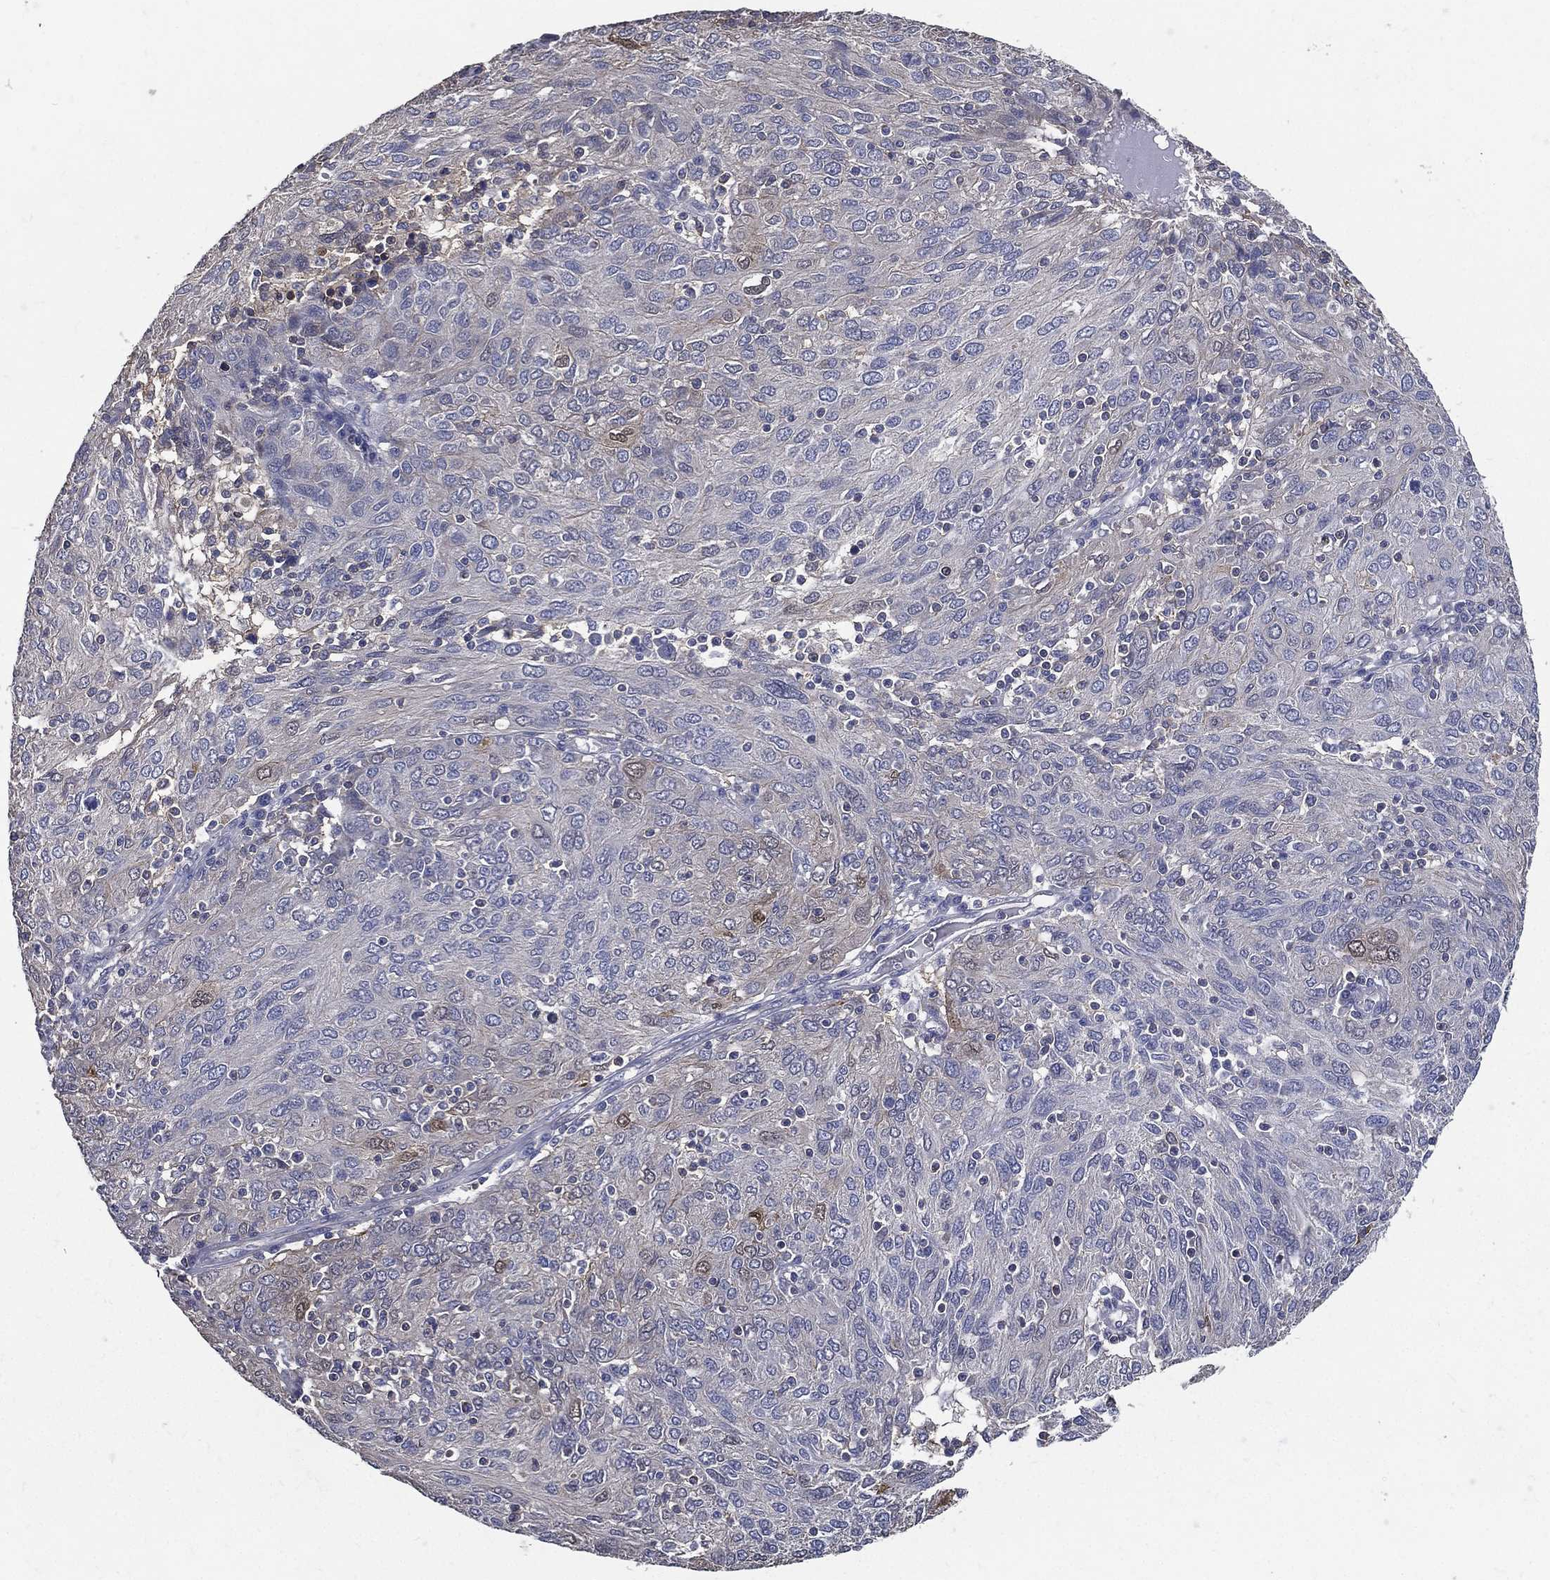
{"staining": {"intensity": "weak", "quantity": "<25%", "location": "cytoplasmic/membranous"}, "tissue": "ovarian cancer", "cell_type": "Tumor cells", "image_type": "cancer", "snomed": [{"axis": "morphology", "description": "Carcinoma, endometroid"}, {"axis": "topography", "description": "Ovary"}], "caption": "The immunohistochemistry histopathology image has no significant positivity in tumor cells of ovarian endometroid carcinoma tissue.", "gene": "SERPINB2", "patient": {"sex": "female", "age": 50}}